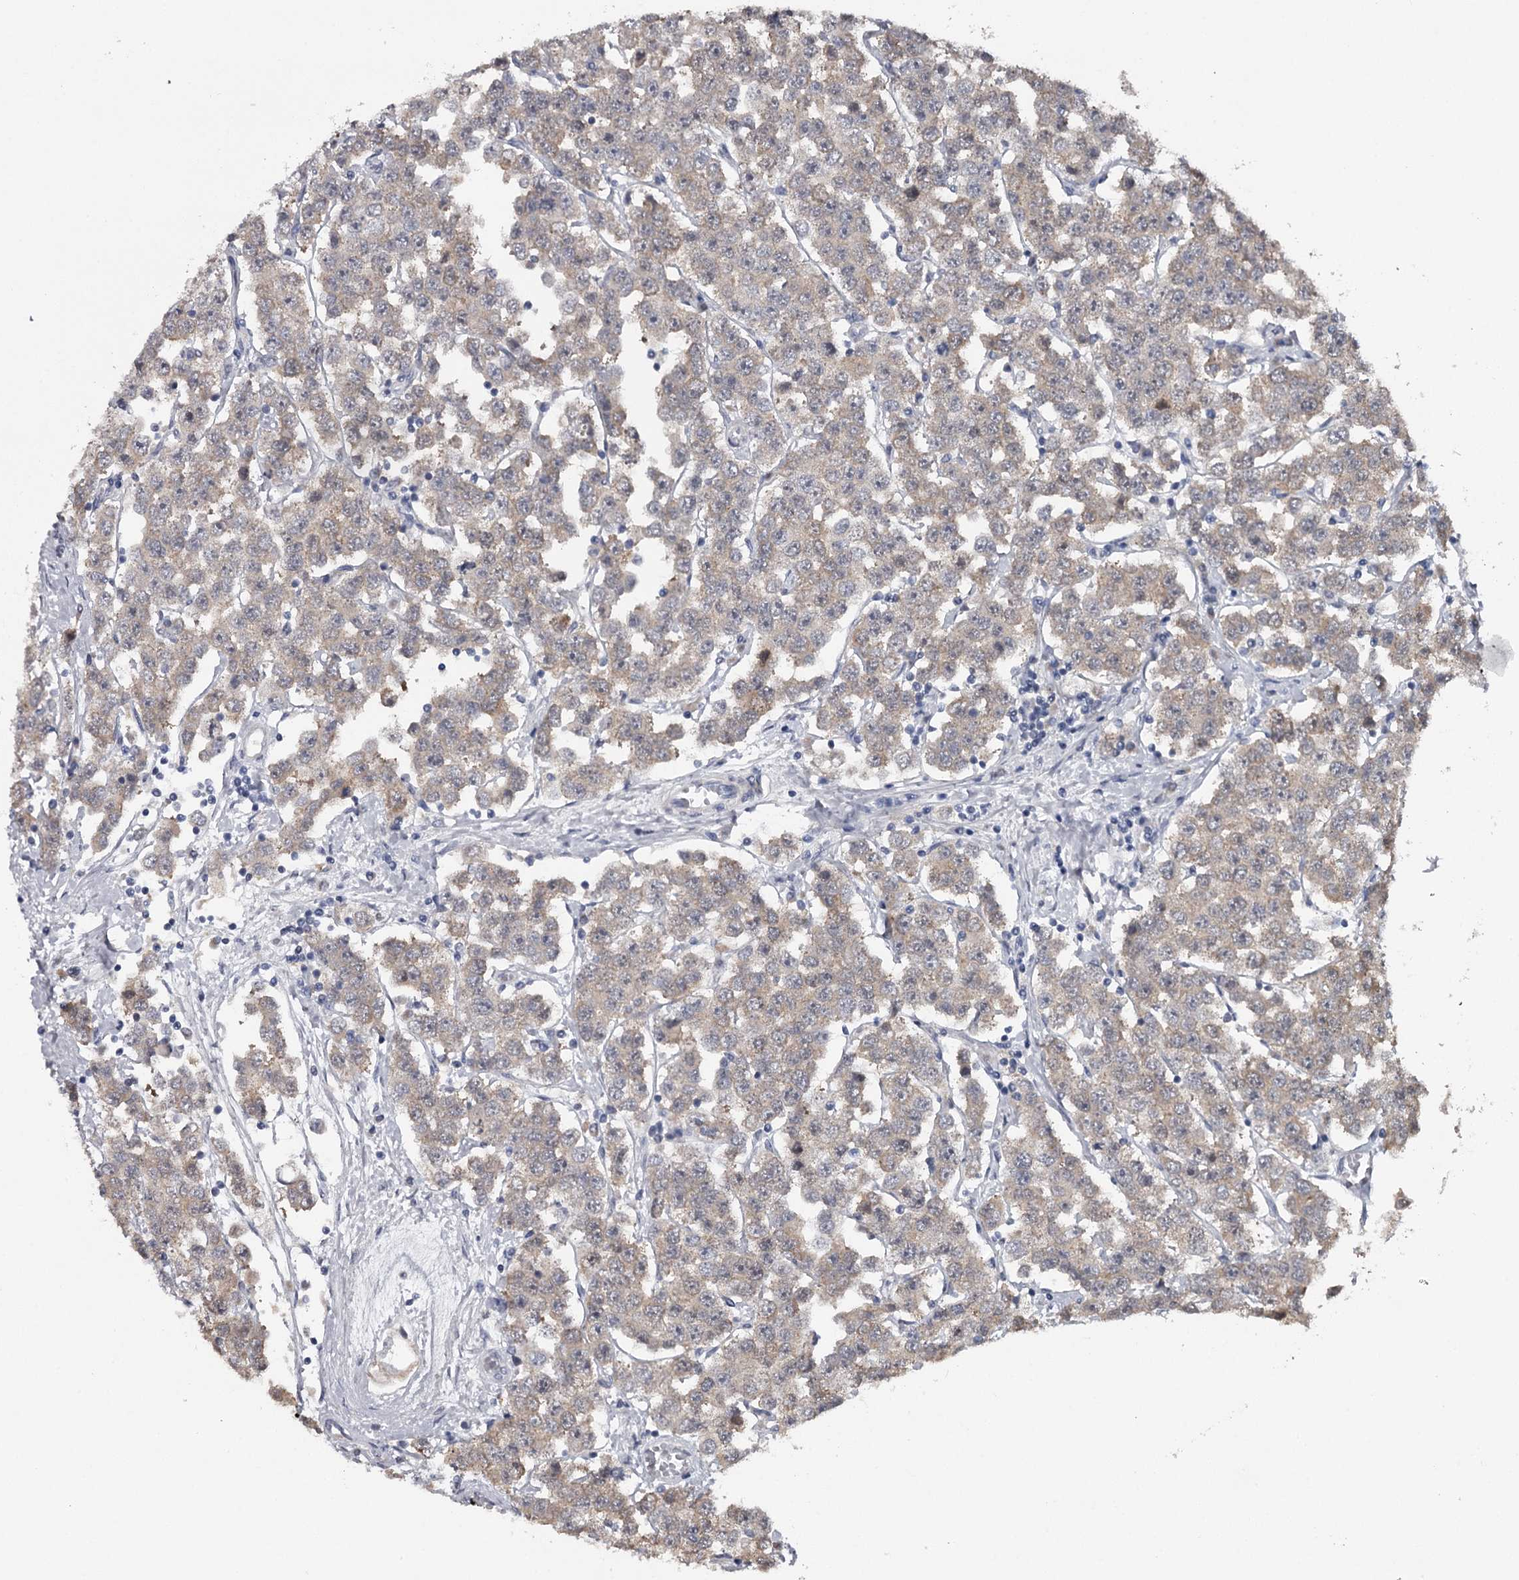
{"staining": {"intensity": "weak", "quantity": ">75%", "location": "cytoplasmic/membranous"}, "tissue": "testis cancer", "cell_type": "Tumor cells", "image_type": "cancer", "snomed": [{"axis": "morphology", "description": "Seminoma, NOS"}, {"axis": "topography", "description": "Testis"}], "caption": "Immunohistochemistry of testis cancer exhibits low levels of weak cytoplasmic/membranous staining in about >75% of tumor cells.", "gene": "GTSF1", "patient": {"sex": "male", "age": 28}}